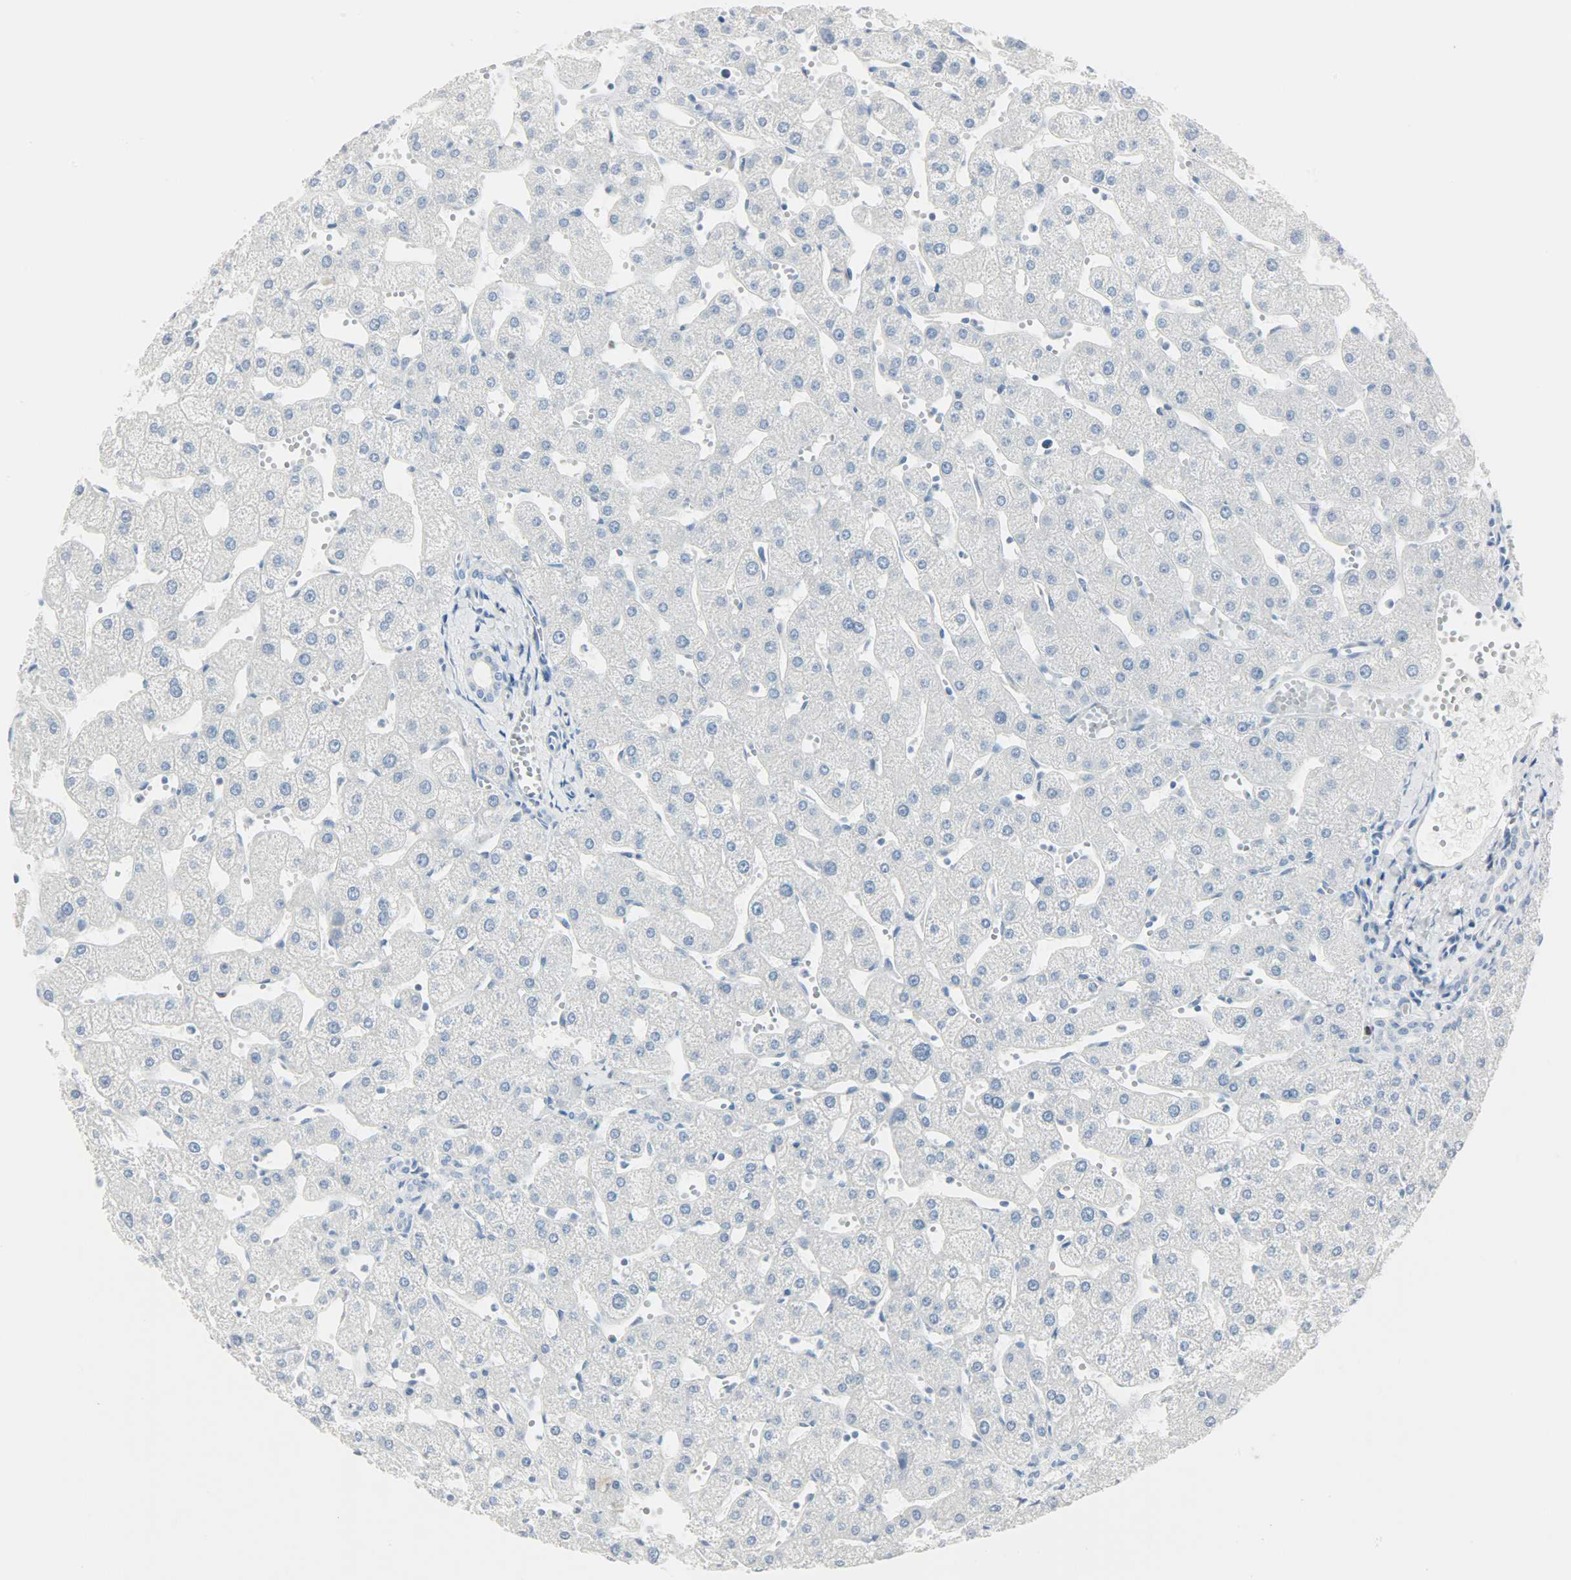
{"staining": {"intensity": "negative", "quantity": "none", "location": "none"}, "tissue": "liver", "cell_type": "Cholangiocytes", "image_type": "normal", "snomed": [{"axis": "morphology", "description": "Normal tissue, NOS"}, {"axis": "topography", "description": "Liver"}], "caption": "Benign liver was stained to show a protein in brown. There is no significant positivity in cholangiocytes. The staining was performed using DAB (3,3'-diaminobenzidine) to visualize the protein expression in brown, while the nuclei were stained in blue with hematoxylin (Magnification: 20x).", "gene": "HELLS", "patient": {"sex": "male", "age": 67}}